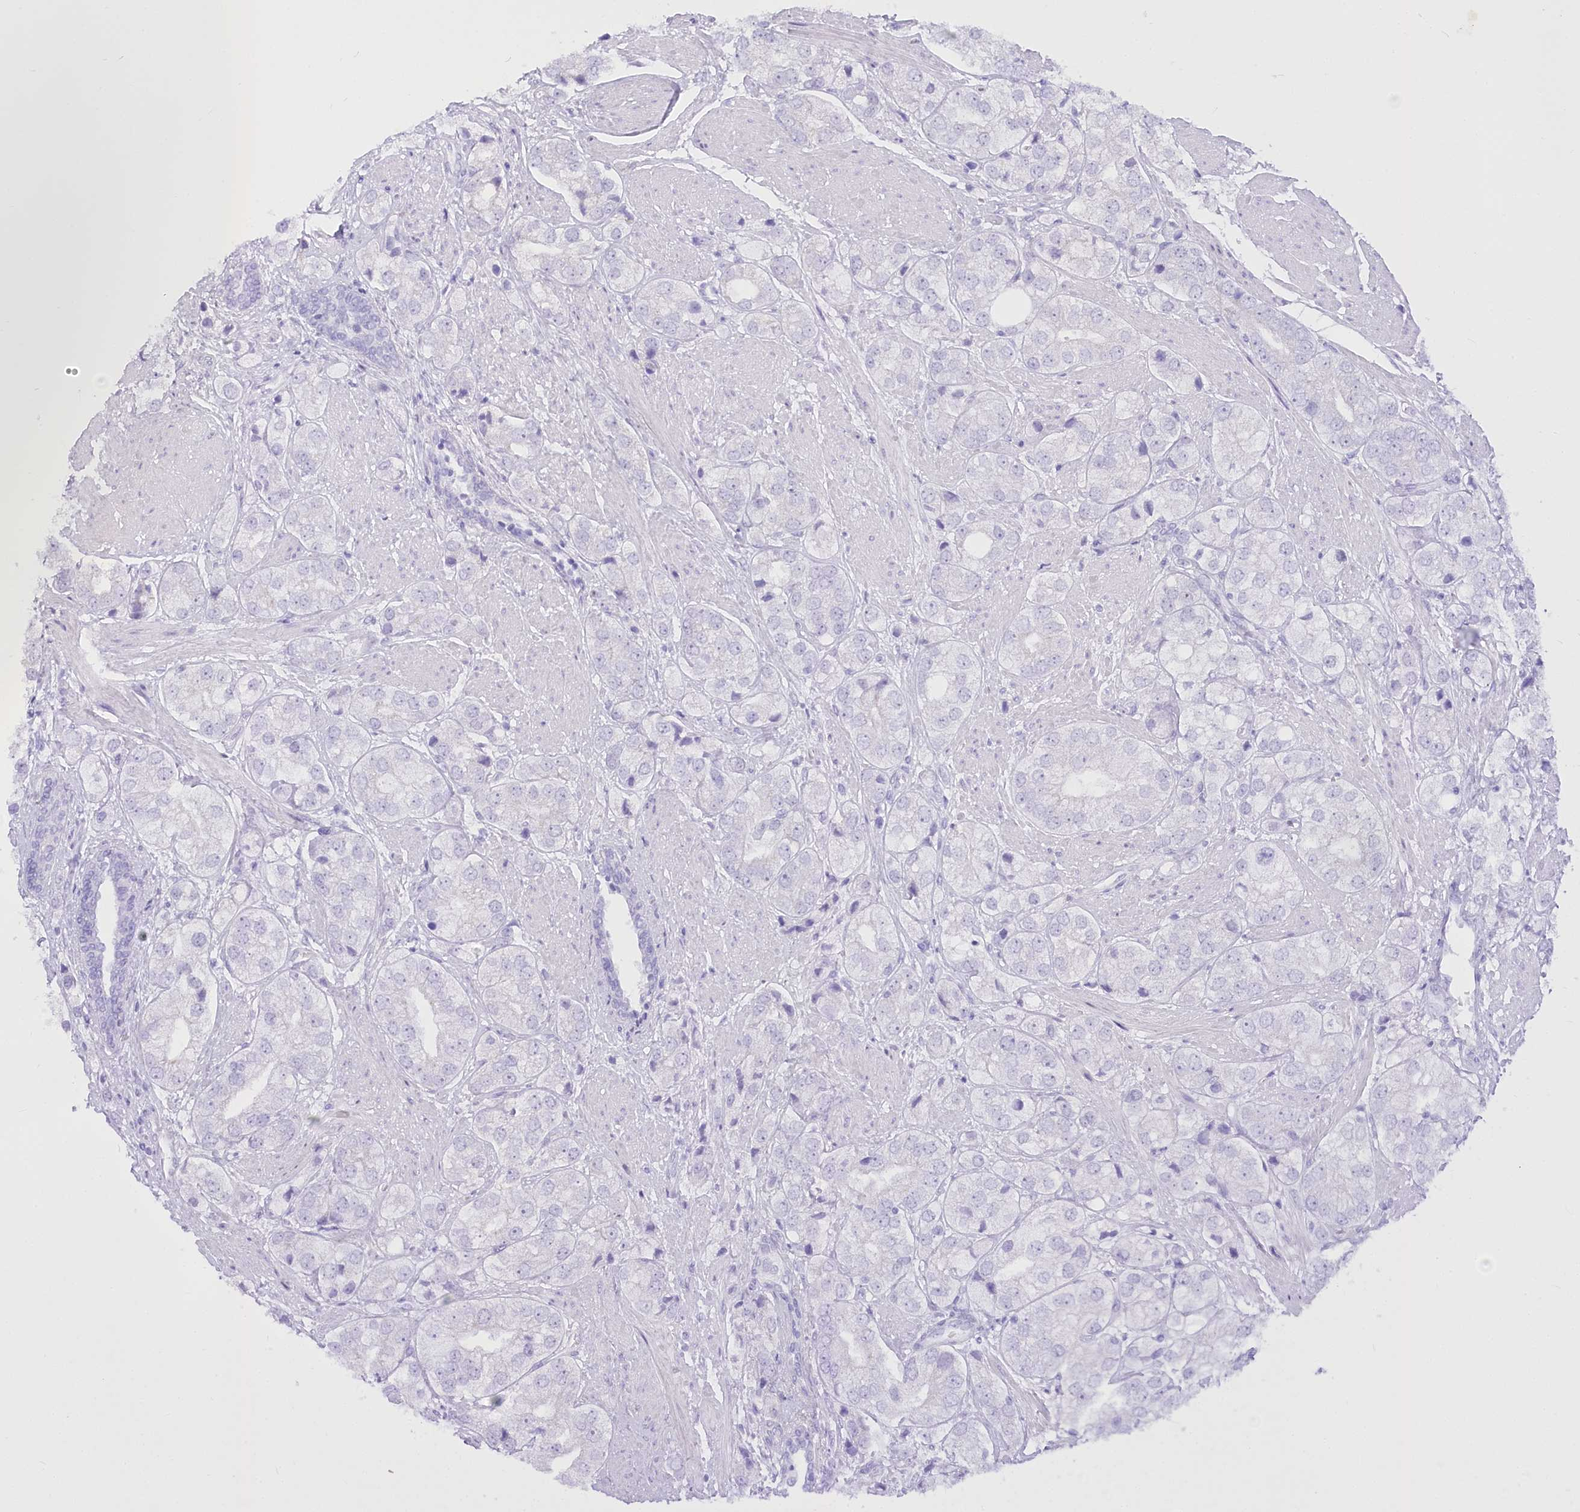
{"staining": {"intensity": "negative", "quantity": "none", "location": "none"}, "tissue": "prostate cancer", "cell_type": "Tumor cells", "image_type": "cancer", "snomed": [{"axis": "morphology", "description": "Adenocarcinoma, High grade"}, {"axis": "topography", "description": "Prostate"}], "caption": "Immunohistochemistry photomicrograph of adenocarcinoma (high-grade) (prostate) stained for a protein (brown), which reveals no staining in tumor cells.", "gene": "BEND7", "patient": {"sex": "male", "age": 50}}